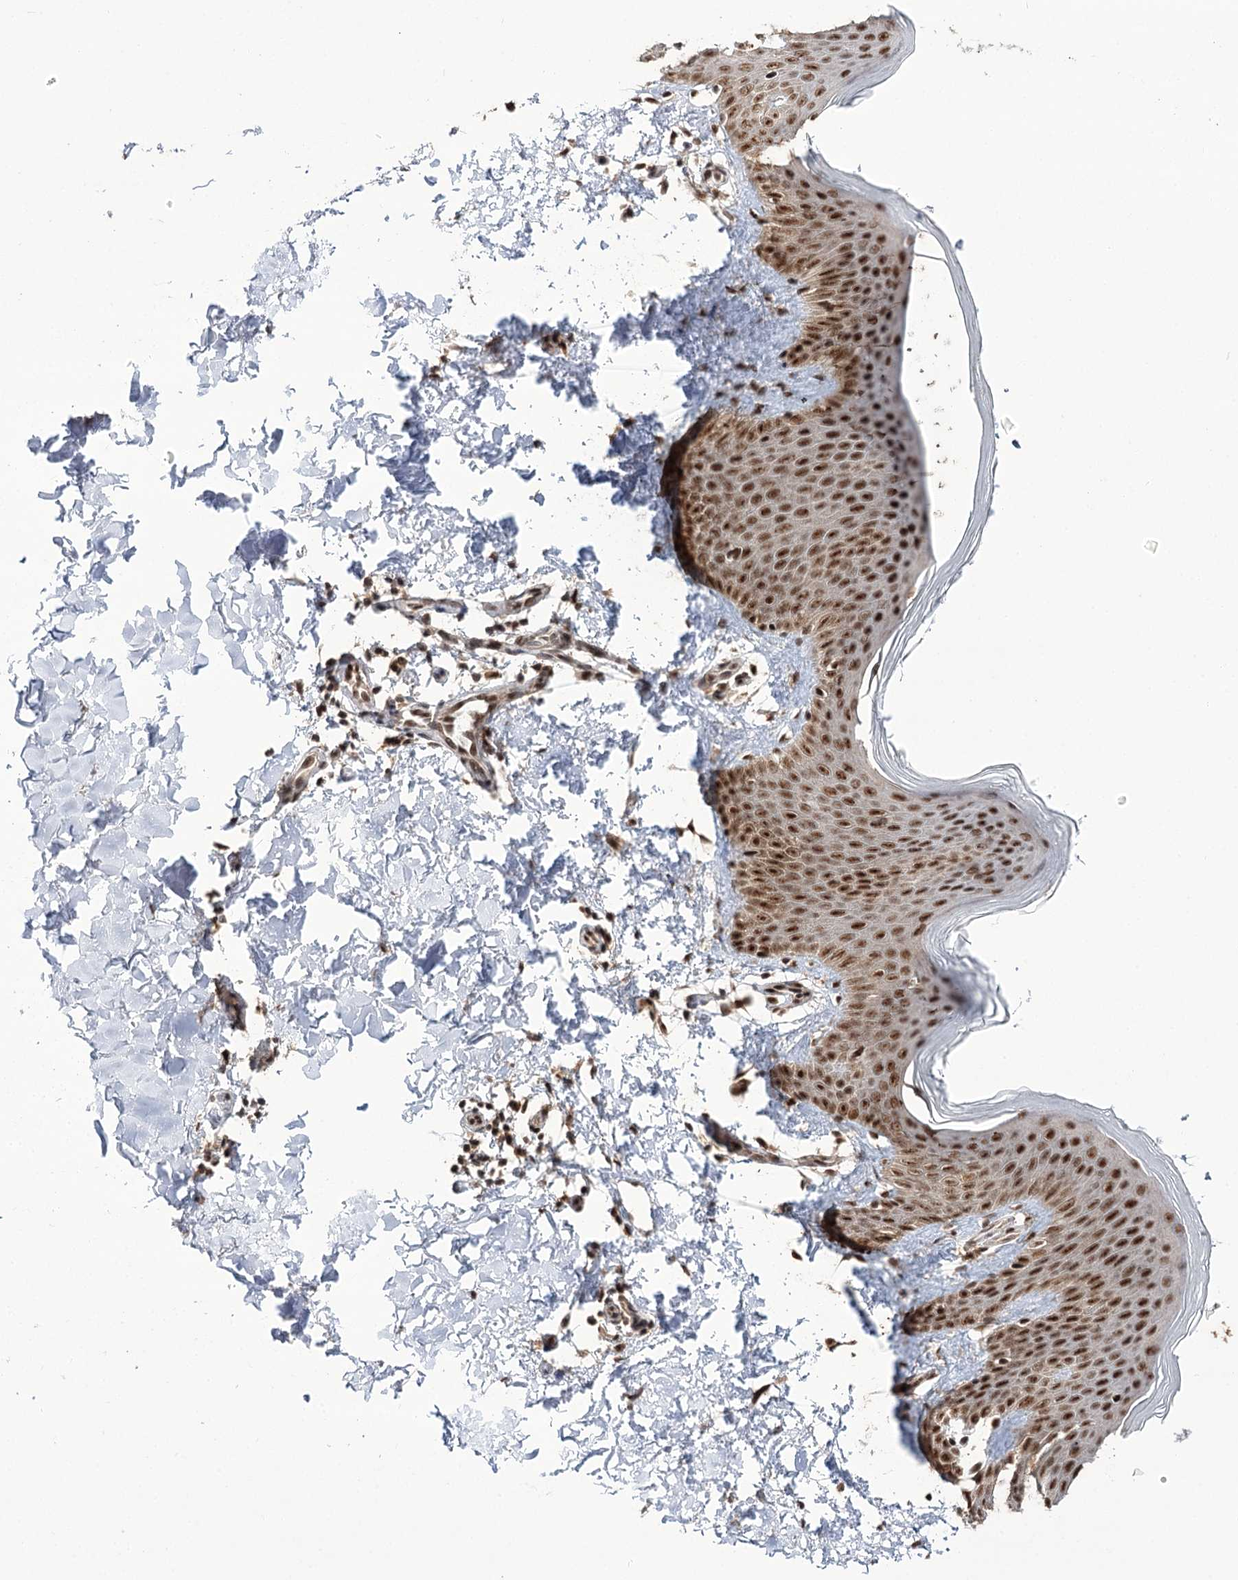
{"staining": {"intensity": "strong", "quantity": ">75%", "location": "nuclear"}, "tissue": "skin", "cell_type": "Fibroblasts", "image_type": "normal", "snomed": [{"axis": "morphology", "description": "Normal tissue, NOS"}, {"axis": "topography", "description": "Skin"}], "caption": "About >75% of fibroblasts in normal human skin demonstrate strong nuclear protein positivity as visualized by brown immunohistochemical staining.", "gene": "ERCC3", "patient": {"sex": "male", "age": 36}}